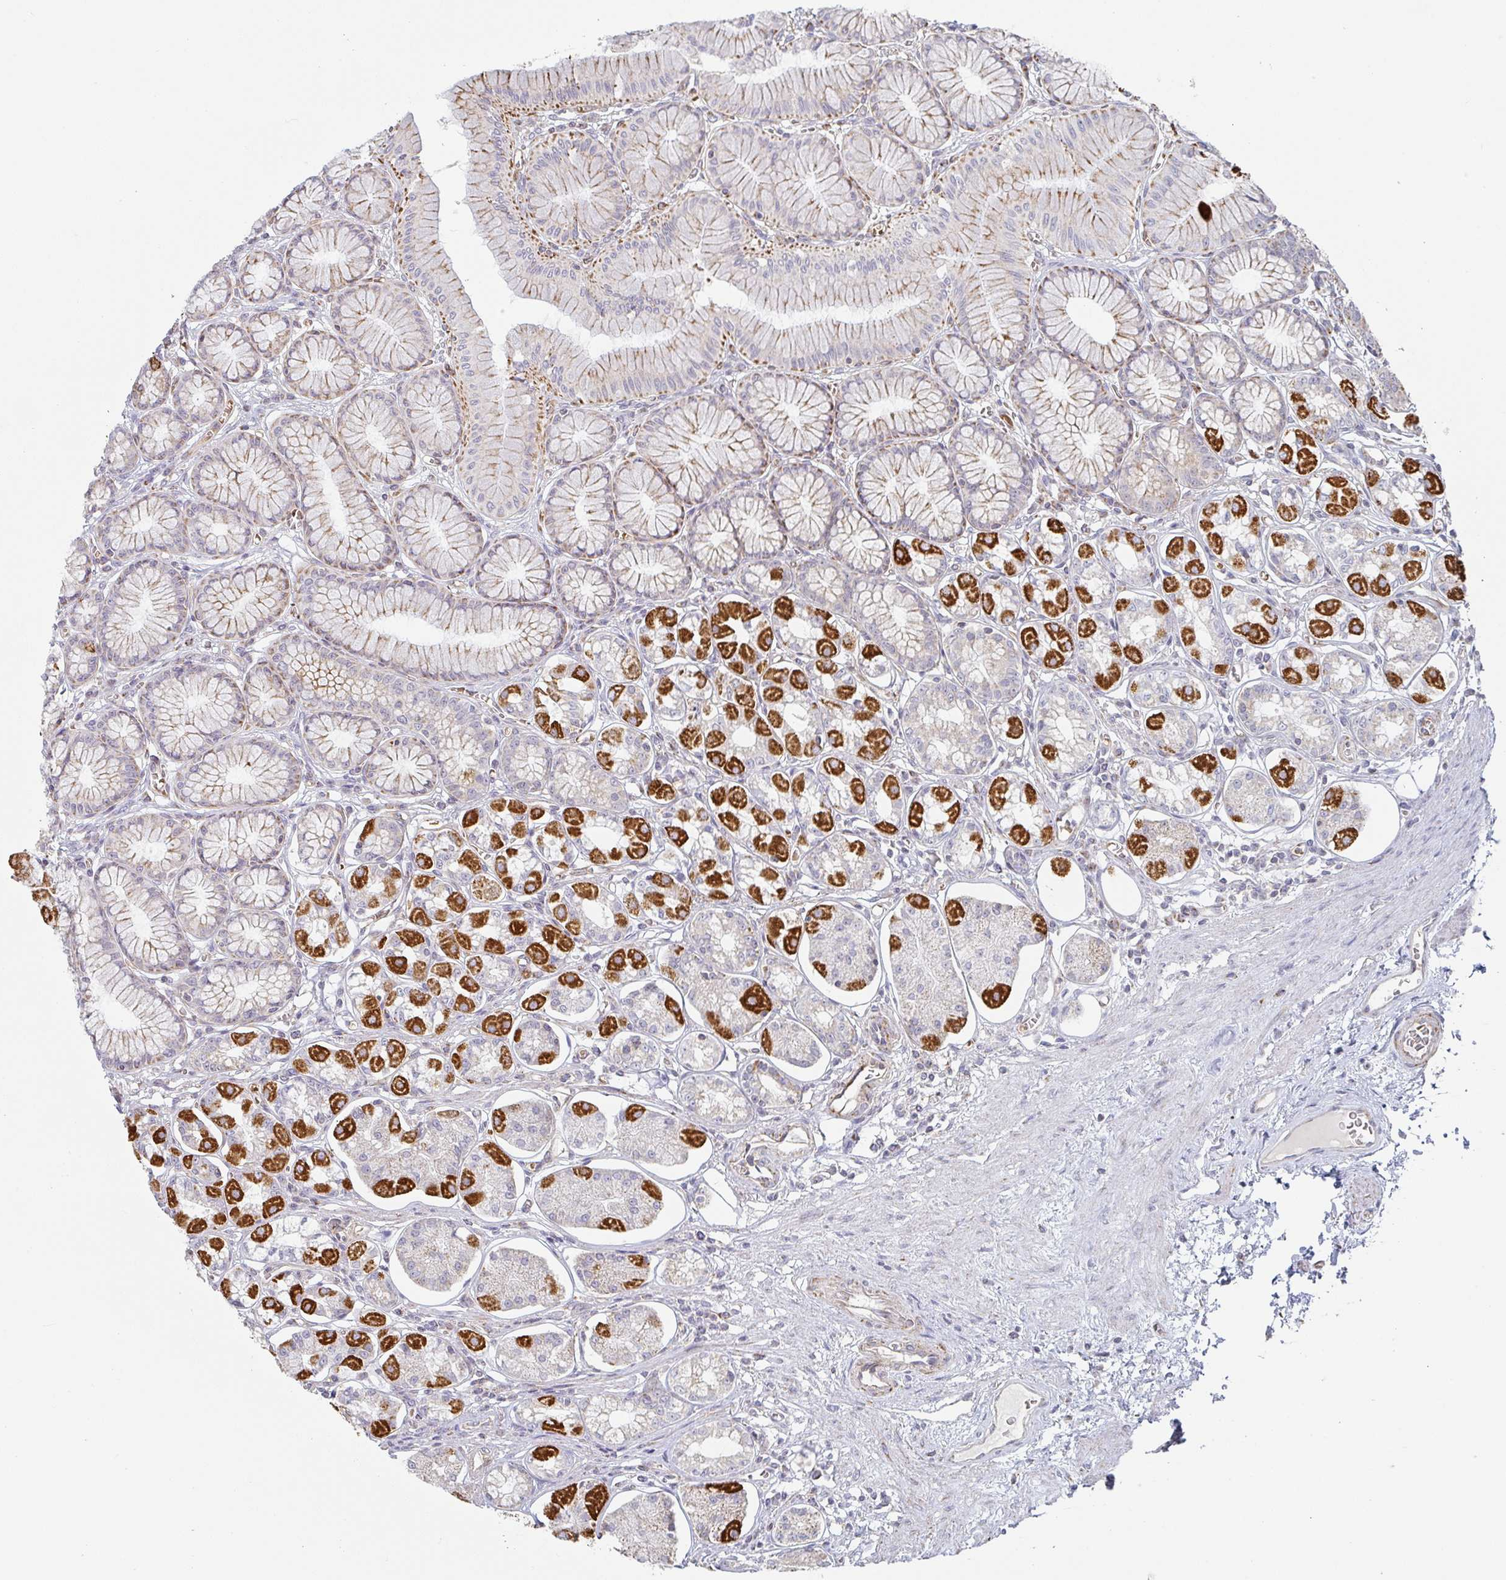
{"staining": {"intensity": "strong", "quantity": "25%-75%", "location": "cytoplasmic/membranous"}, "tissue": "stomach", "cell_type": "Glandular cells", "image_type": "normal", "snomed": [{"axis": "morphology", "description": "Normal tissue, NOS"}, {"axis": "topography", "description": "Stomach"}, {"axis": "topography", "description": "Stomach, lower"}], "caption": "Glandular cells reveal high levels of strong cytoplasmic/membranous positivity in about 25%-75% of cells in benign stomach. The staining was performed using DAB to visualize the protein expression in brown, while the nuclei were stained in blue with hematoxylin (Magnification: 20x).", "gene": "ZNF526", "patient": {"sex": "male", "age": 76}}